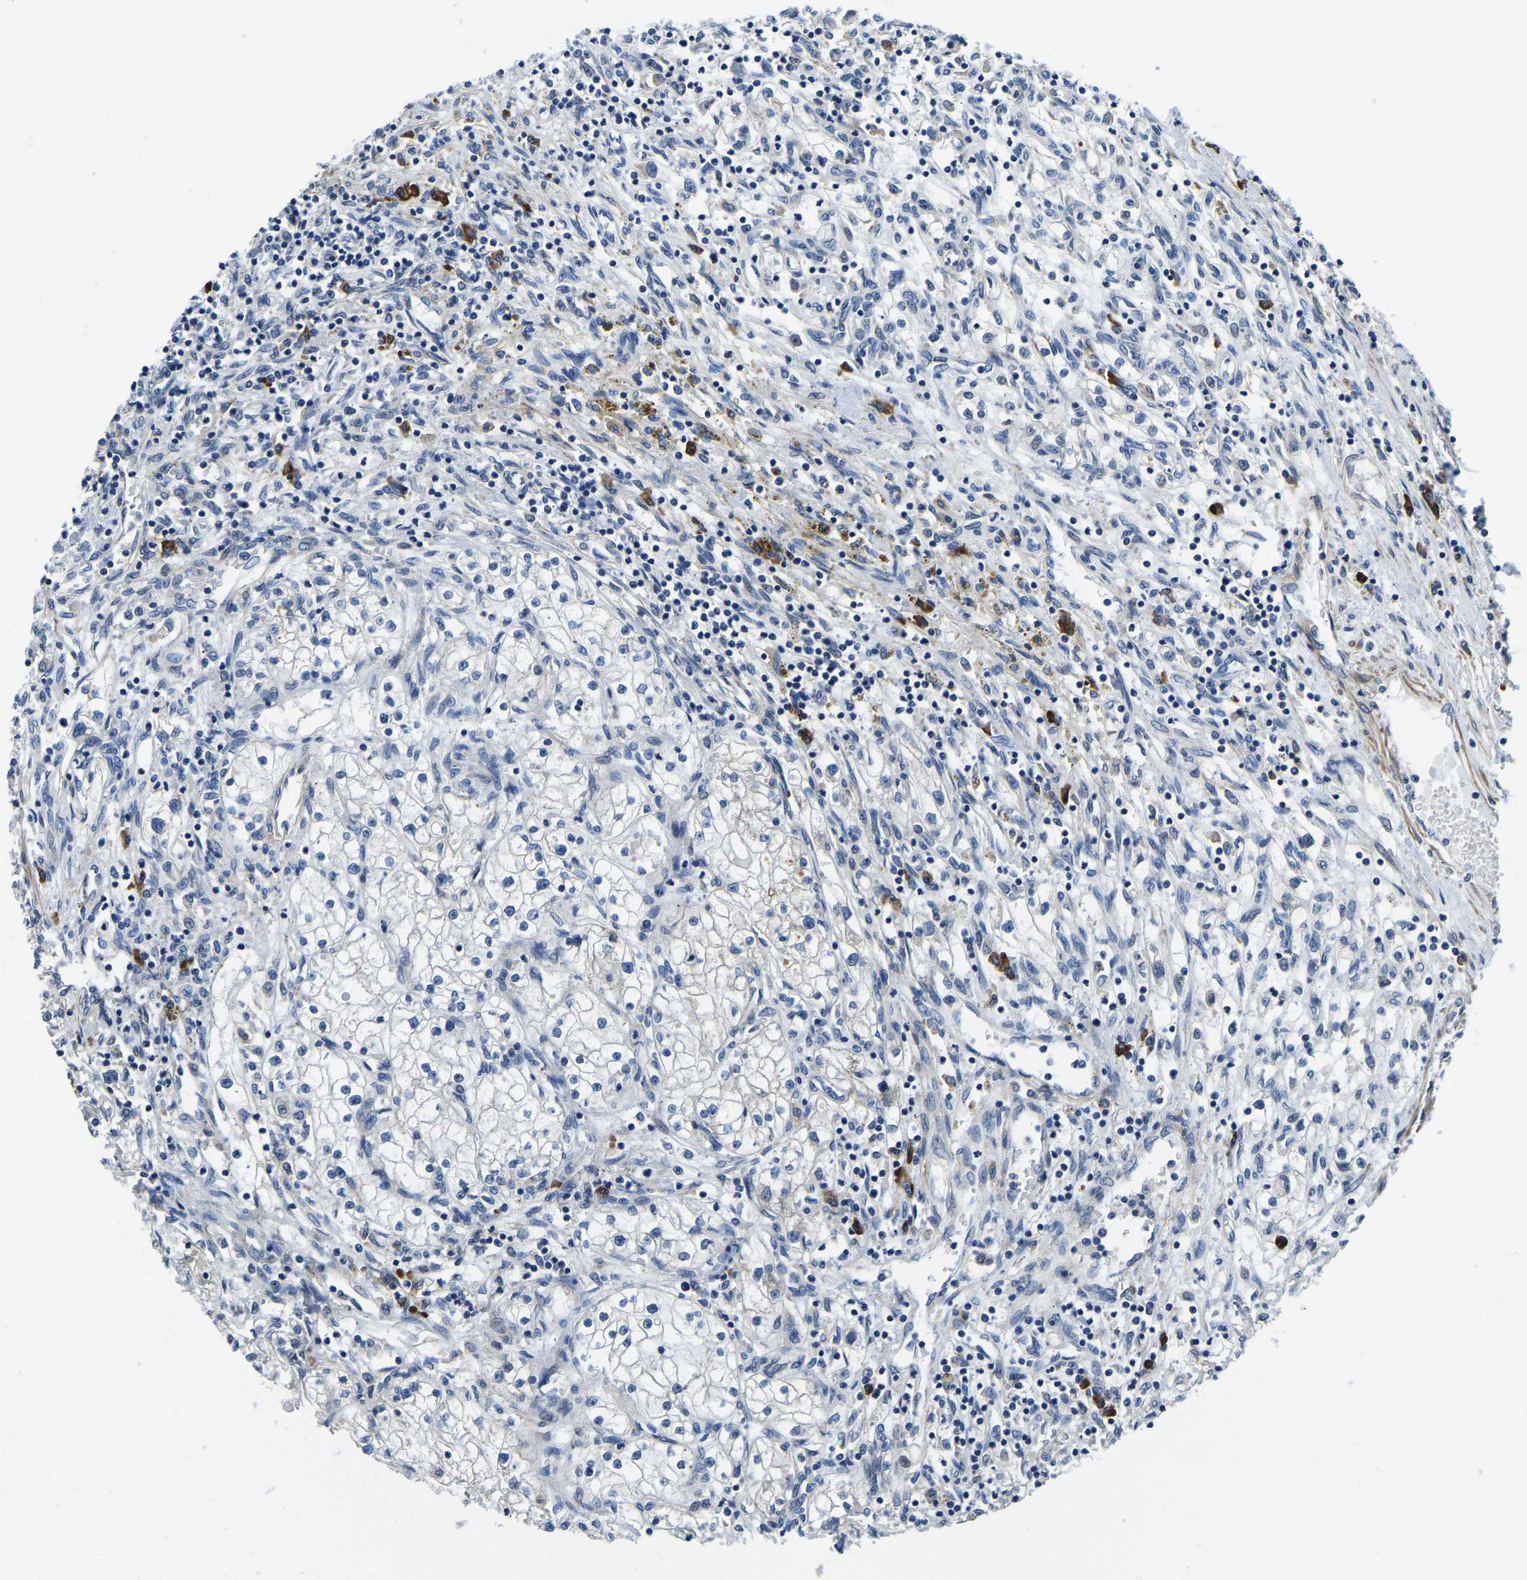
{"staining": {"intensity": "negative", "quantity": "none", "location": "none"}, "tissue": "renal cancer", "cell_type": "Tumor cells", "image_type": "cancer", "snomed": [{"axis": "morphology", "description": "Adenocarcinoma, NOS"}, {"axis": "topography", "description": "Kidney"}], "caption": "Micrograph shows no protein staining in tumor cells of renal cancer (adenocarcinoma) tissue.", "gene": "LIAS", "patient": {"sex": "male", "age": 68}}